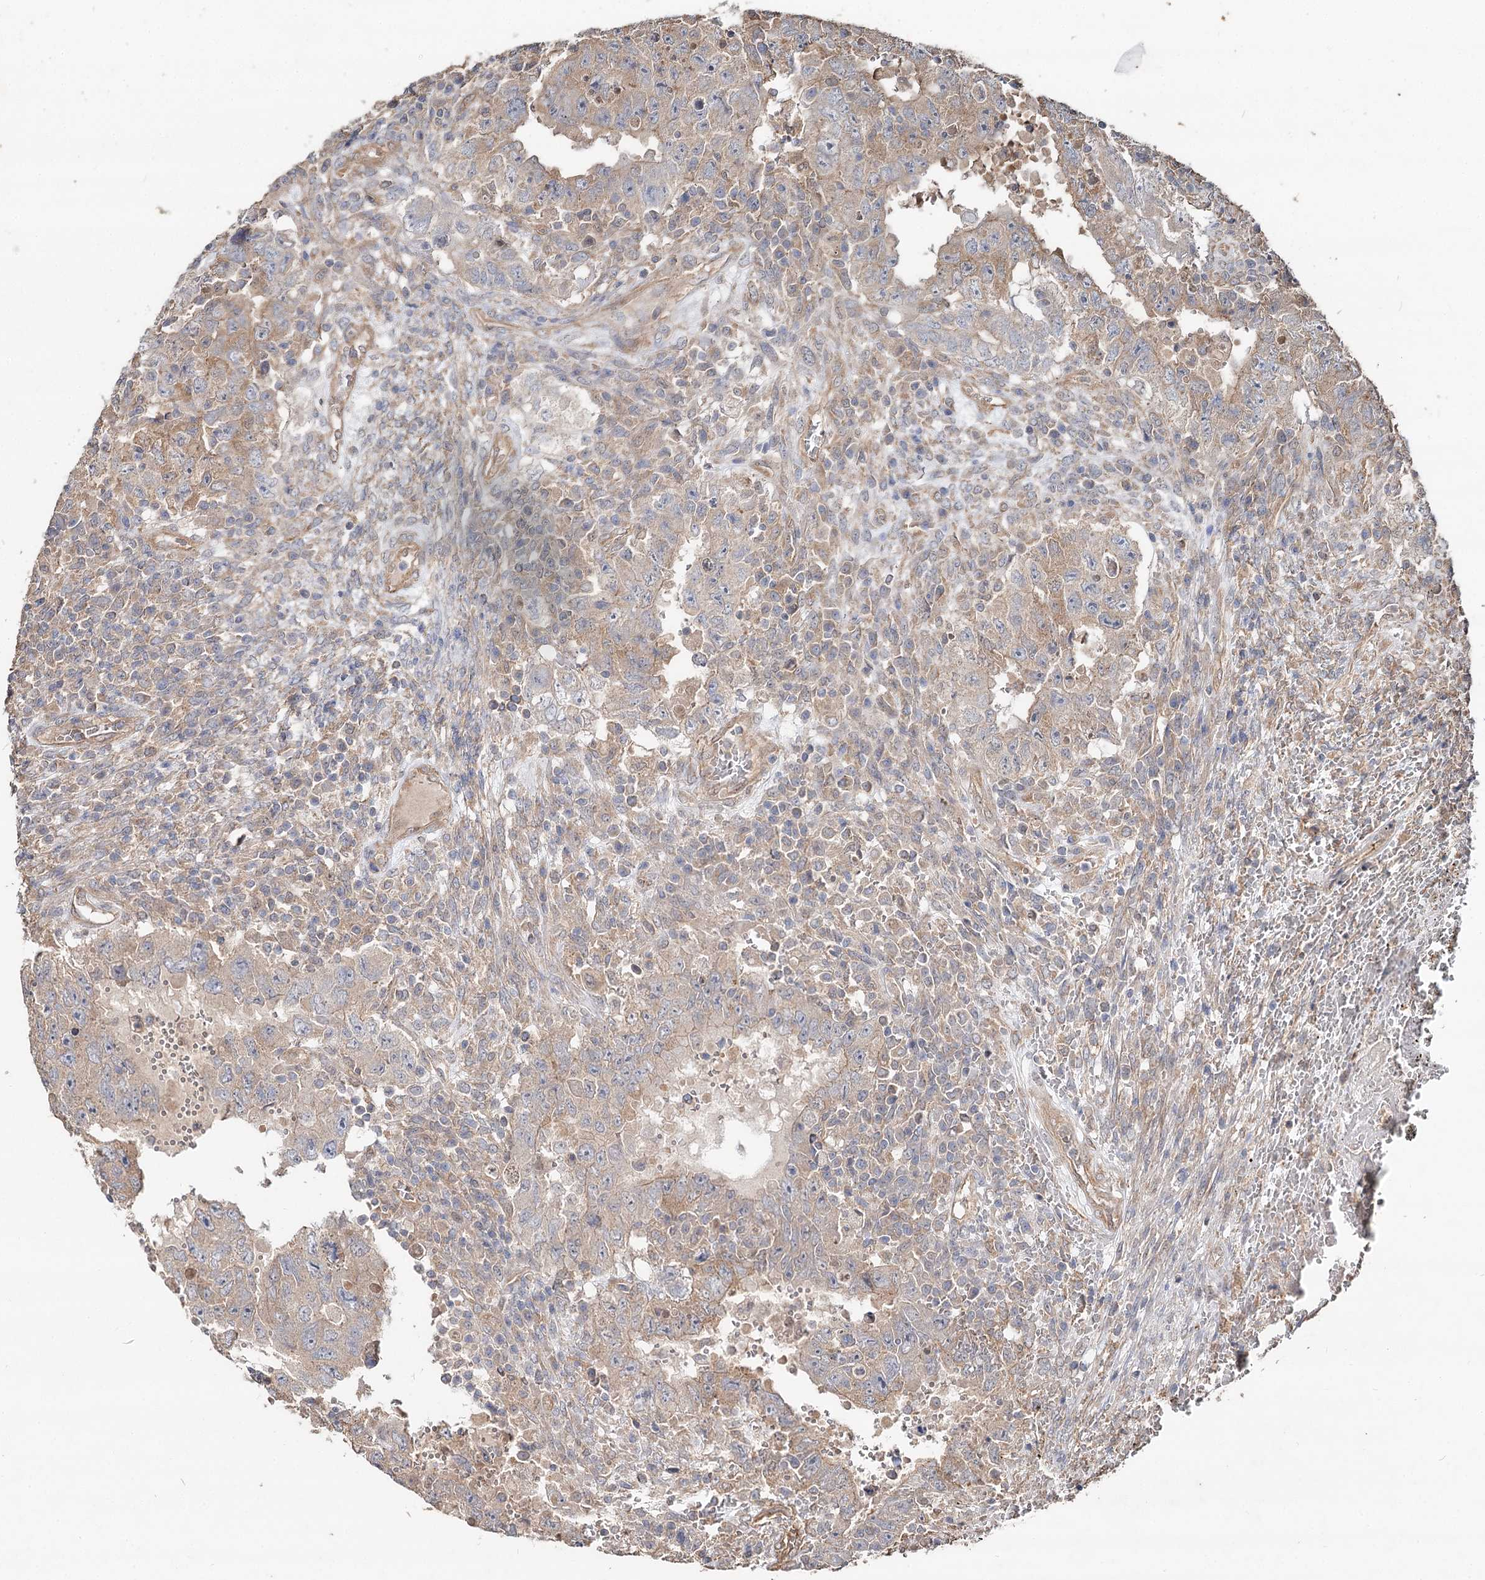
{"staining": {"intensity": "weak", "quantity": "25%-75%", "location": "cytoplasmic/membranous"}, "tissue": "testis cancer", "cell_type": "Tumor cells", "image_type": "cancer", "snomed": [{"axis": "morphology", "description": "Carcinoma, Embryonal, NOS"}, {"axis": "topography", "description": "Testis"}], "caption": "Immunohistochemical staining of testis cancer (embryonal carcinoma) reveals low levels of weak cytoplasmic/membranous positivity in about 25%-75% of tumor cells.", "gene": "SPART", "patient": {"sex": "male", "age": 26}}